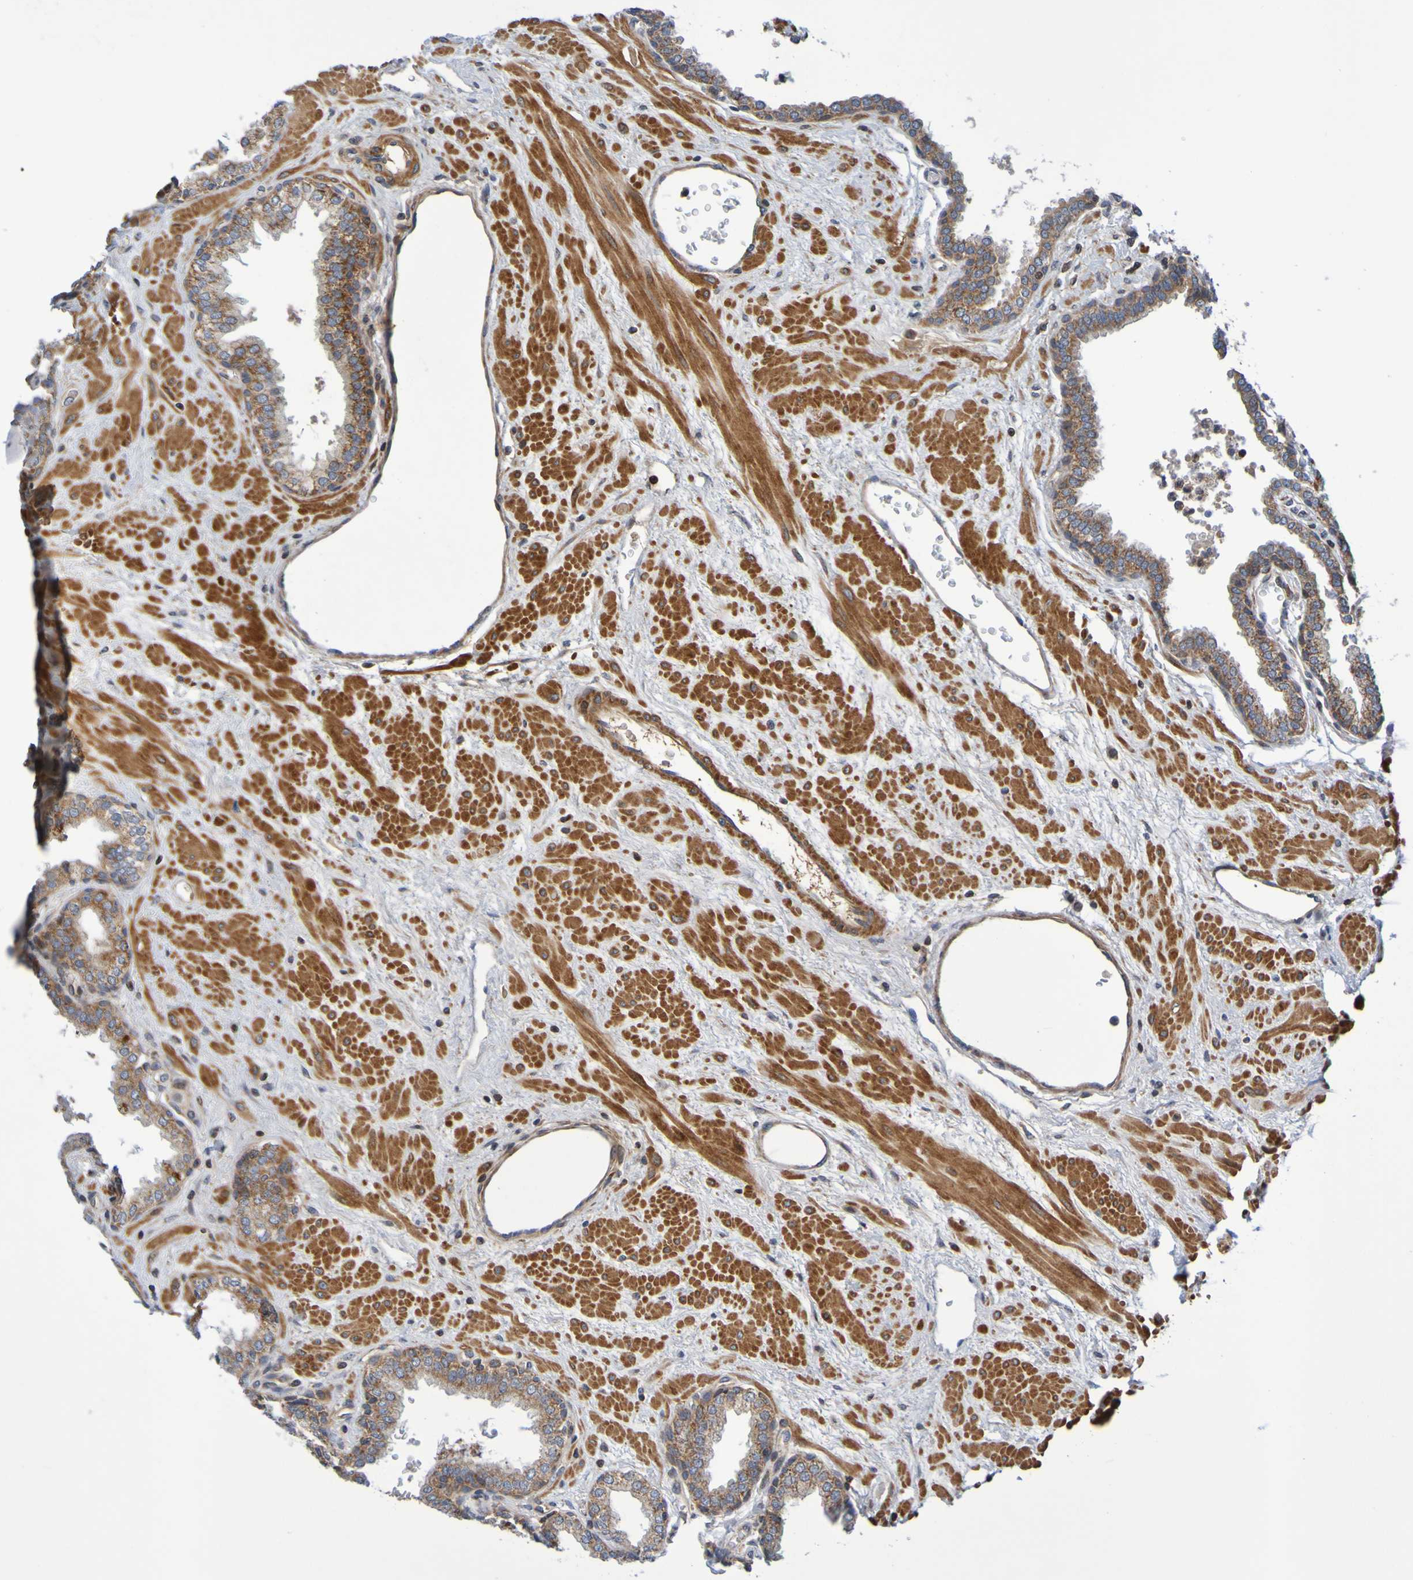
{"staining": {"intensity": "moderate", "quantity": ">75%", "location": "cytoplasmic/membranous"}, "tissue": "prostate", "cell_type": "Glandular cells", "image_type": "normal", "snomed": [{"axis": "morphology", "description": "Normal tissue, NOS"}, {"axis": "topography", "description": "Prostate"}], "caption": "This is an image of immunohistochemistry staining of benign prostate, which shows moderate expression in the cytoplasmic/membranous of glandular cells.", "gene": "CCDC51", "patient": {"sex": "male", "age": 51}}